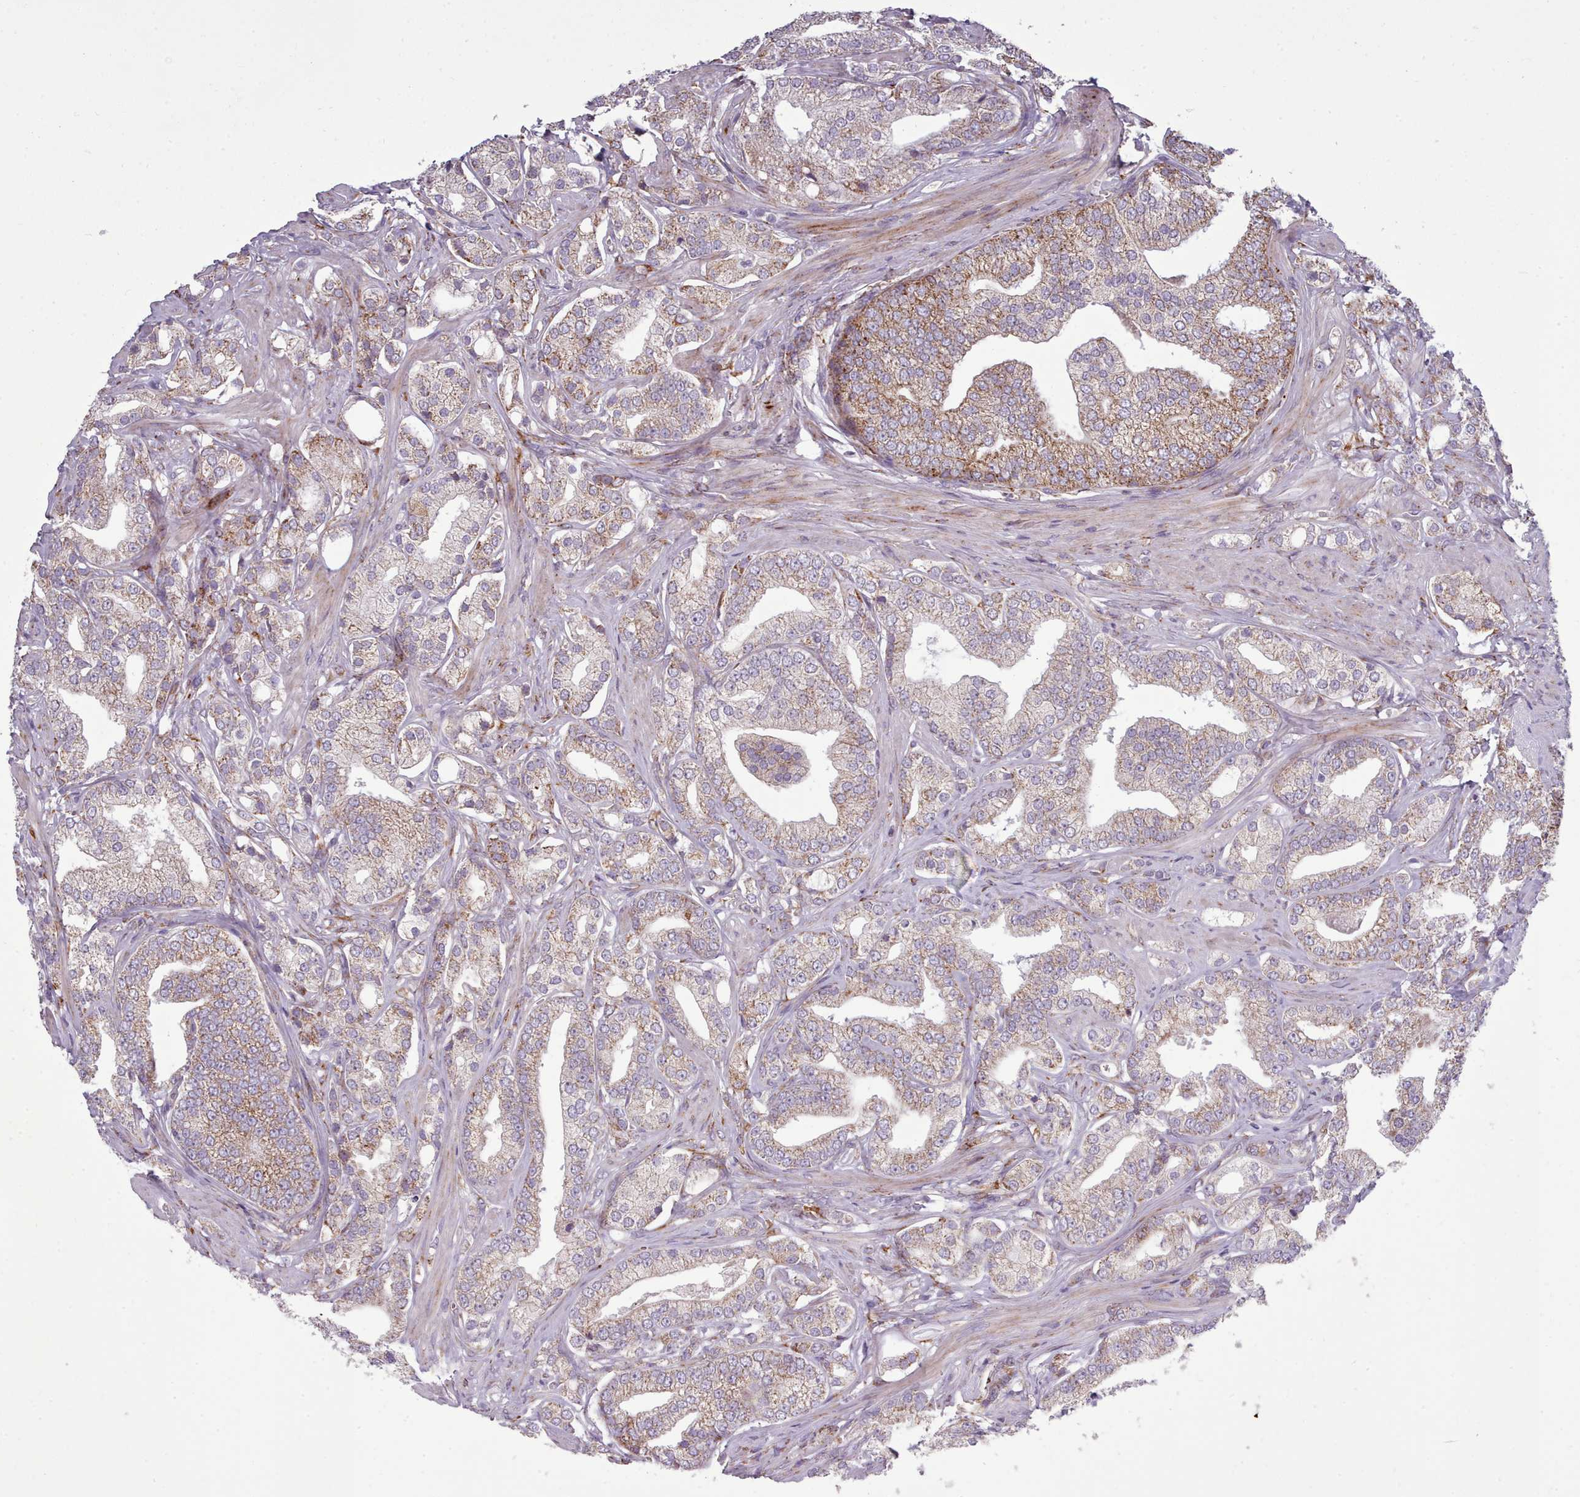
{"staining": {"intensity": "moderate", "quantity": "<25%", "location": "cytoplasmic/membranous"}, "tissue": "prostate cancer", "cell_type": "Tumor cells", "image_type": "cancer", "snomed": [{"axis": "morphology", "description": "Adenocarcinoma, High grade"}, {"axis": "topography", "description": "Prostate"}], "caption": "A photomicrograph of adenocarcinoma (high-grade) (prostate) stained for a protein reveals moderate cytoplasmic/membranous brown staining in tumor cells.", "gene": "FKBP10", "patient": {"sex": "male", "age": 50}}